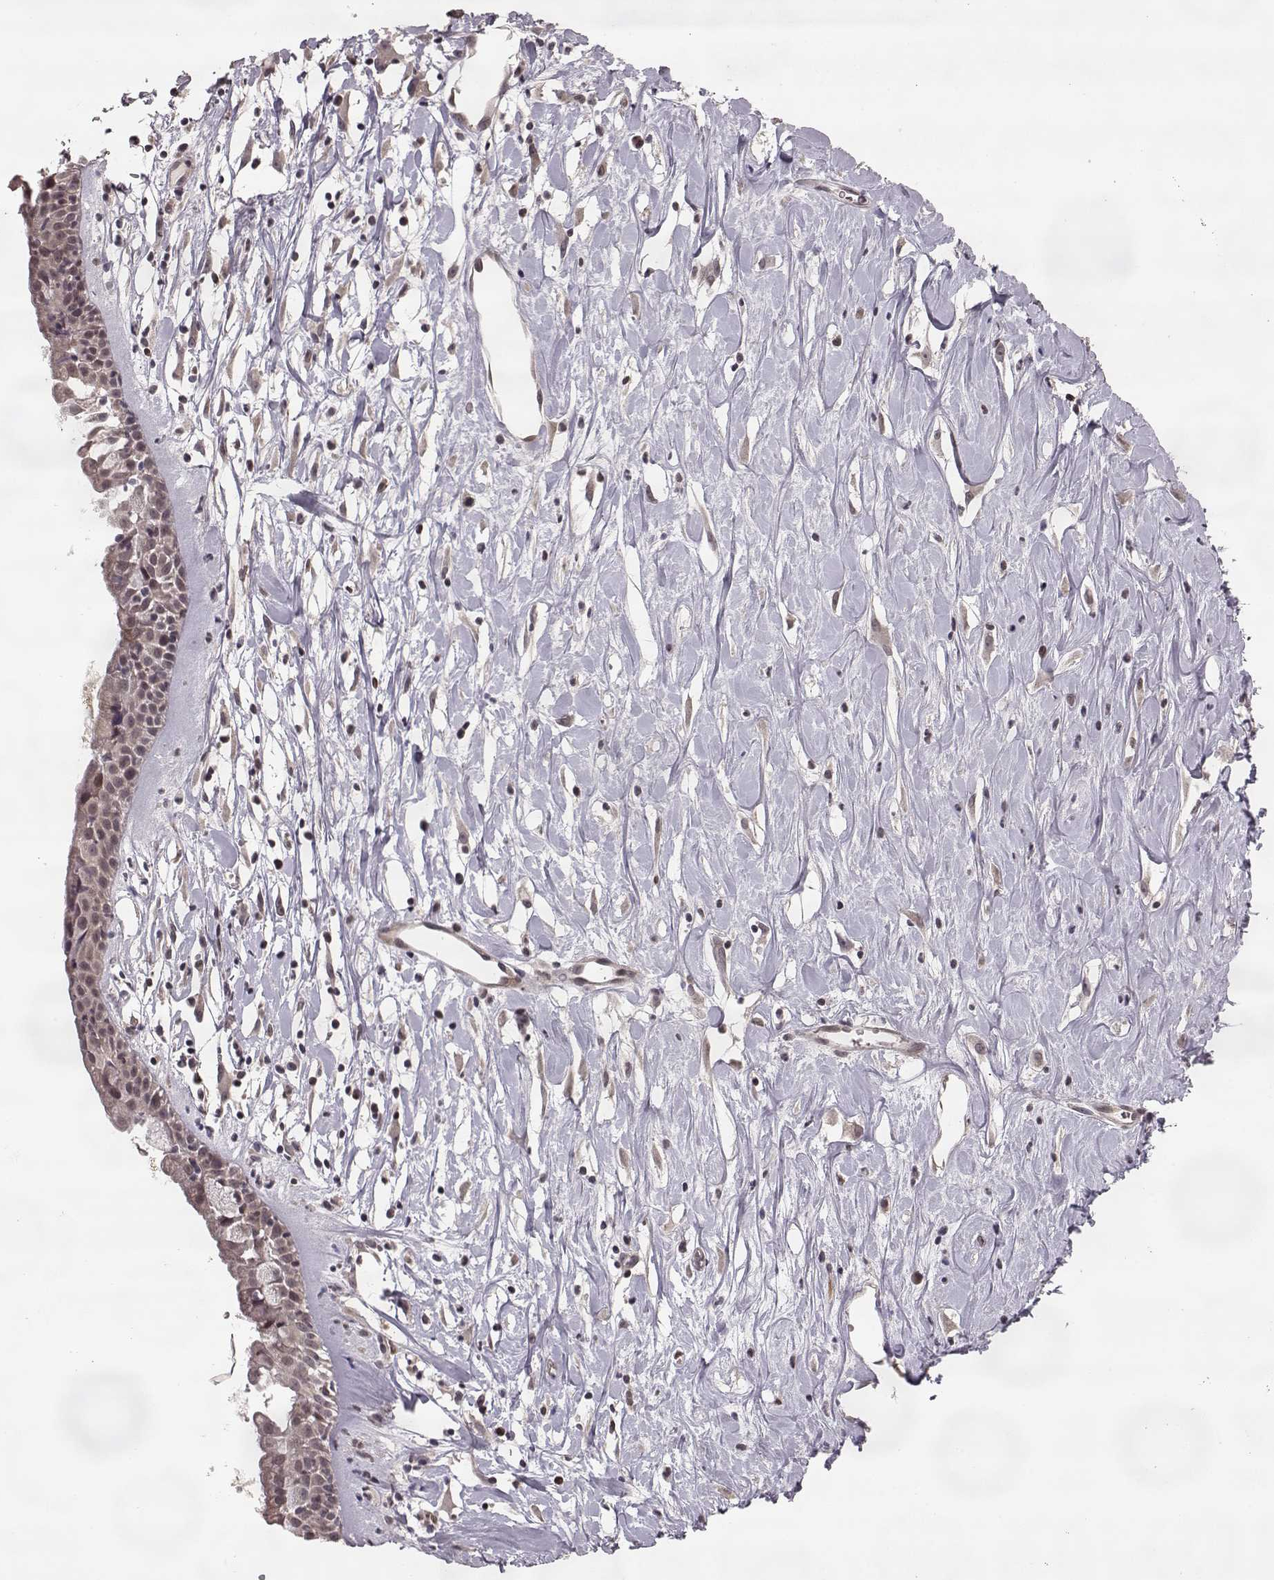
{"staining": {"intensity": "strong", "quantity": "<25%", "location": "cytoplasmic/membranous"}, "tissue": "nasopharynx", "cell_type": "Respiratory epithelial cells", "image_type": "normal", "snomed": [{"axis": "morphology", "description": "Normal tissue, NOS"}, {"axis": "topography", "description": "Nasopharynx"}], "caption": "The micrograph reveals staining of benign nasopharynx, revealing strong cytoplasmic/membranous protein positivity (brown color) within respiratory epithelial cells.", "gene": "ELOVL5", "patient": {"sex": "female", "age": 85}}